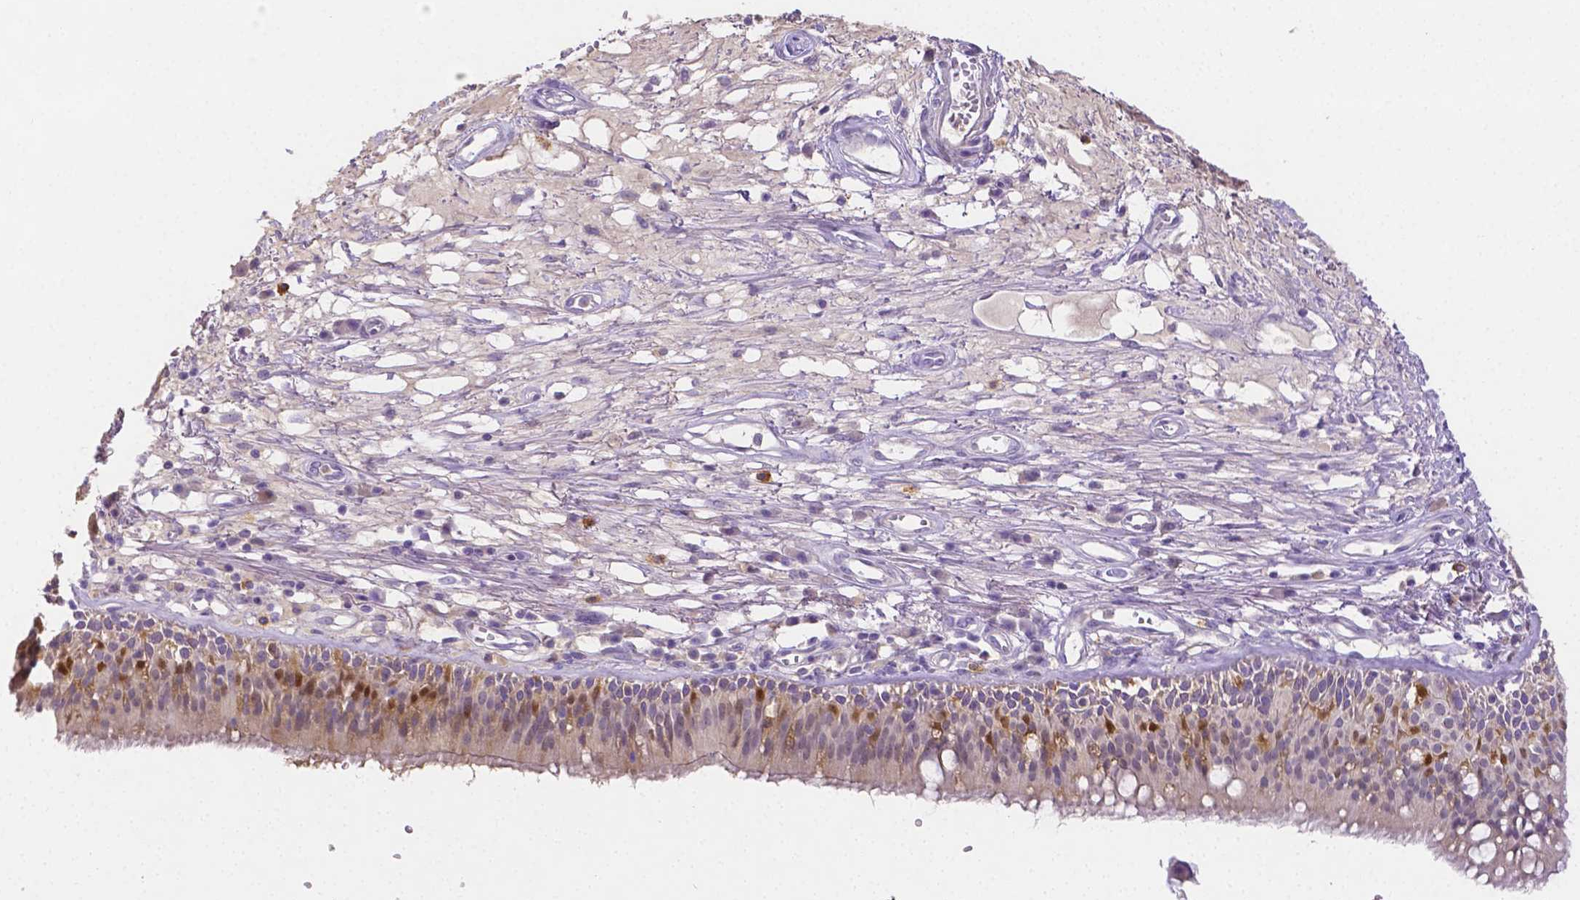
{"staining": {"intensity": "moderate", "quantity": "<25%", "location": "cytoplasmic/membranous"}, "tissue": "bronchus", "cell_type": "Respiratory epithelial cells", "image_type": "normal", "snomed": [{"axis": "morphology", "description": "Normal tissue, NOS"}, {"axis": "morphology", "description": "Squamous cell carcinoma, NOS"}, {"axis": "topography", "description": "Cartilage tissue"}, {"axis": "topography", "description": "Bronchus"}, {"axis": "topography", "description": "Lung"}], "caption": "Respiratory epithelial cells exhibit low levels of moderate cytoplasmic/membranous staining in about <25% of cells in unremarkable human bronchus.", "gene": "NXPH2", "patient": {"sex": "male", "age": 66}}